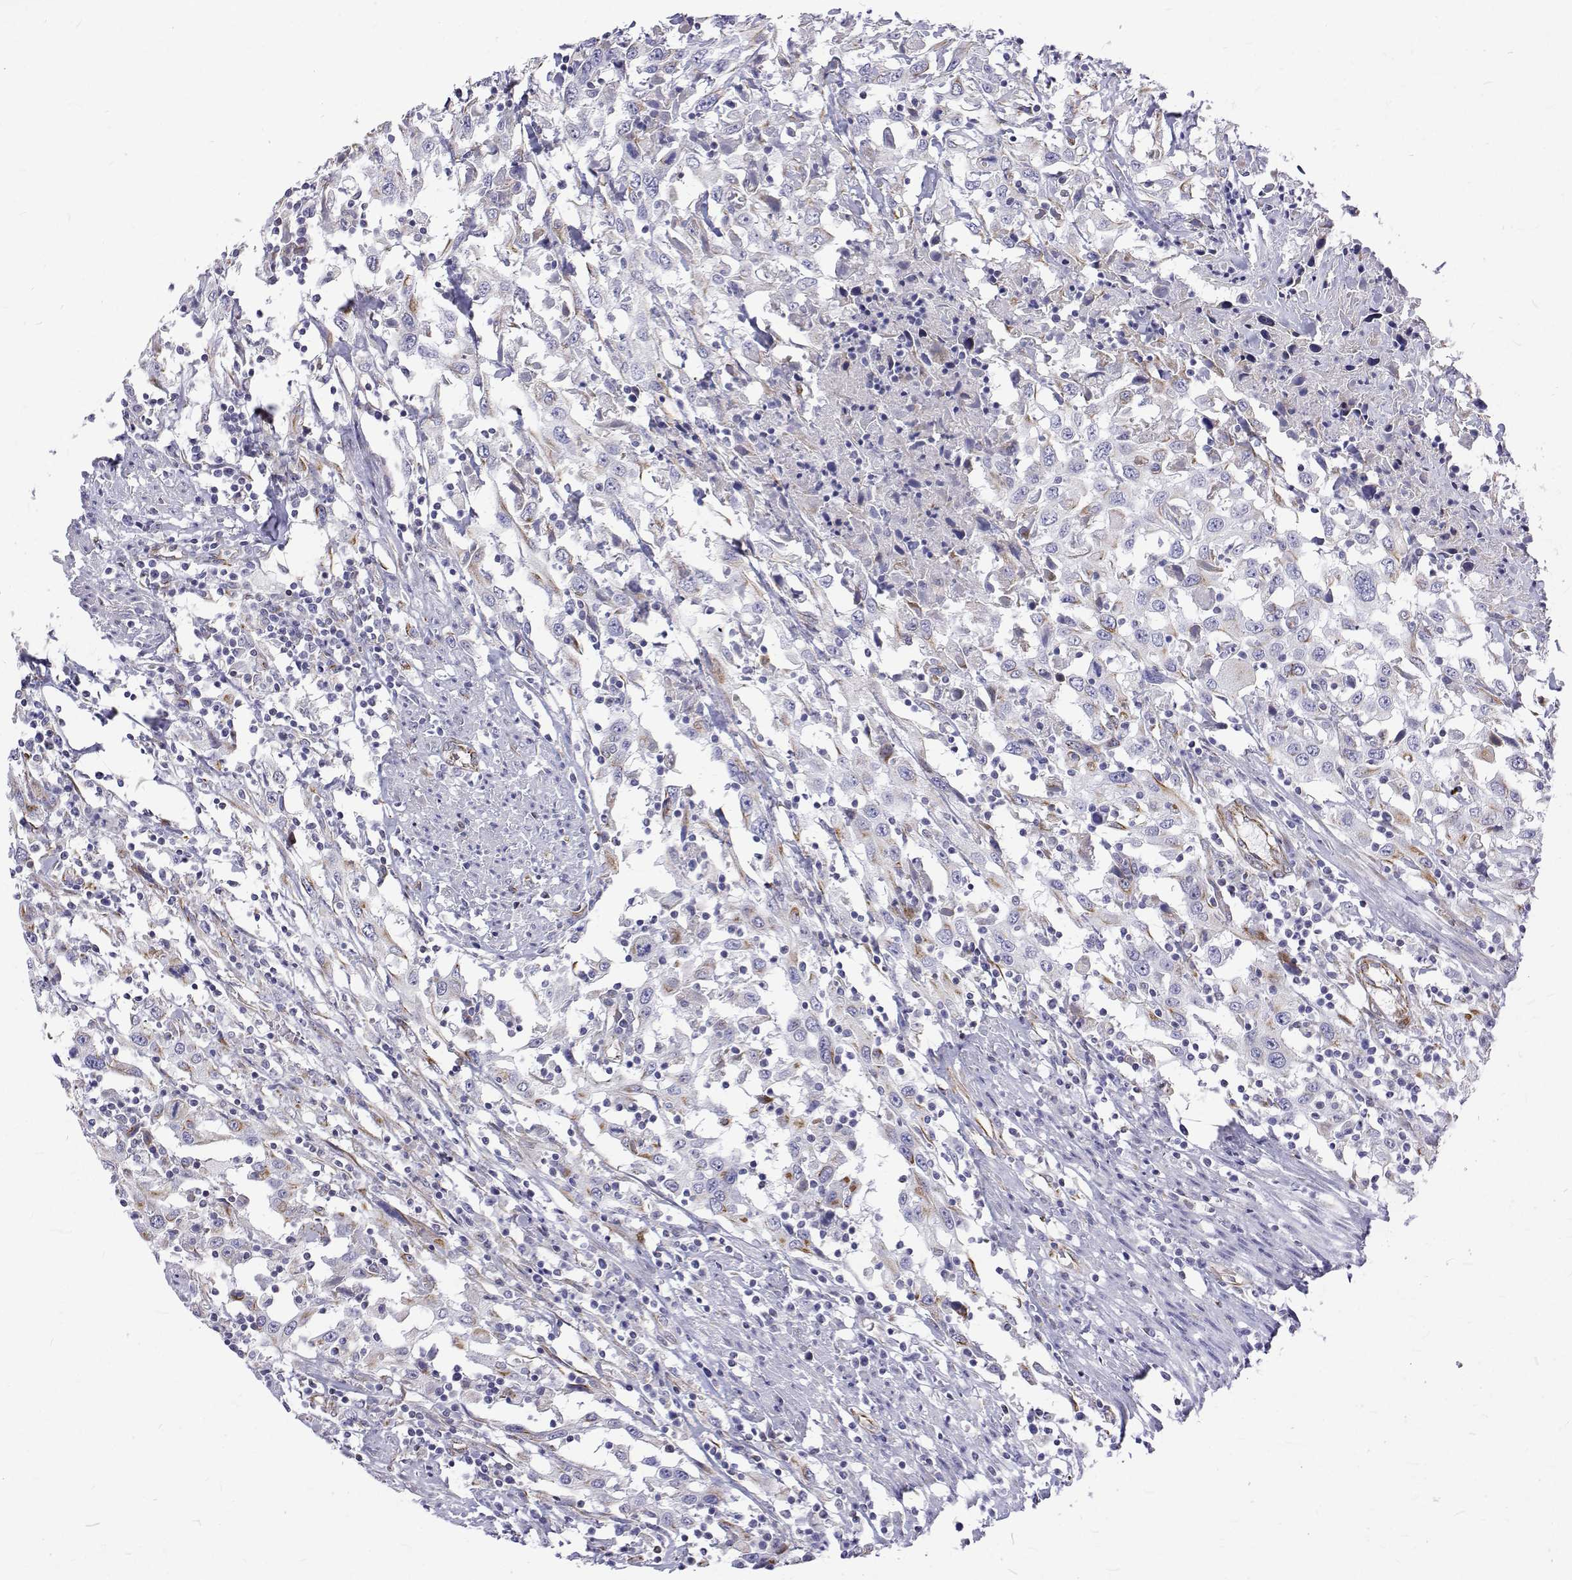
{"staining": {"intensity": "negative", "quantity": "none", "location": "none"}, "tissue": "urothelial cancer", "cell_type": "Tumor cells", "image_type": "cancer", "snomed": [{"axis": "morphology", "description": "Urothelial carcinoma, High grade"}, {"axis": "topography", "description": "Urinary bladder"}], "caption": "An immunohistochemistry (IHC) photomicrograph of urothelial cancer is shown. There is no staining in tumor cells of urothelial cancer.", "gene": "OPRPN", "patient": {"sex": "male", "age": 61}}